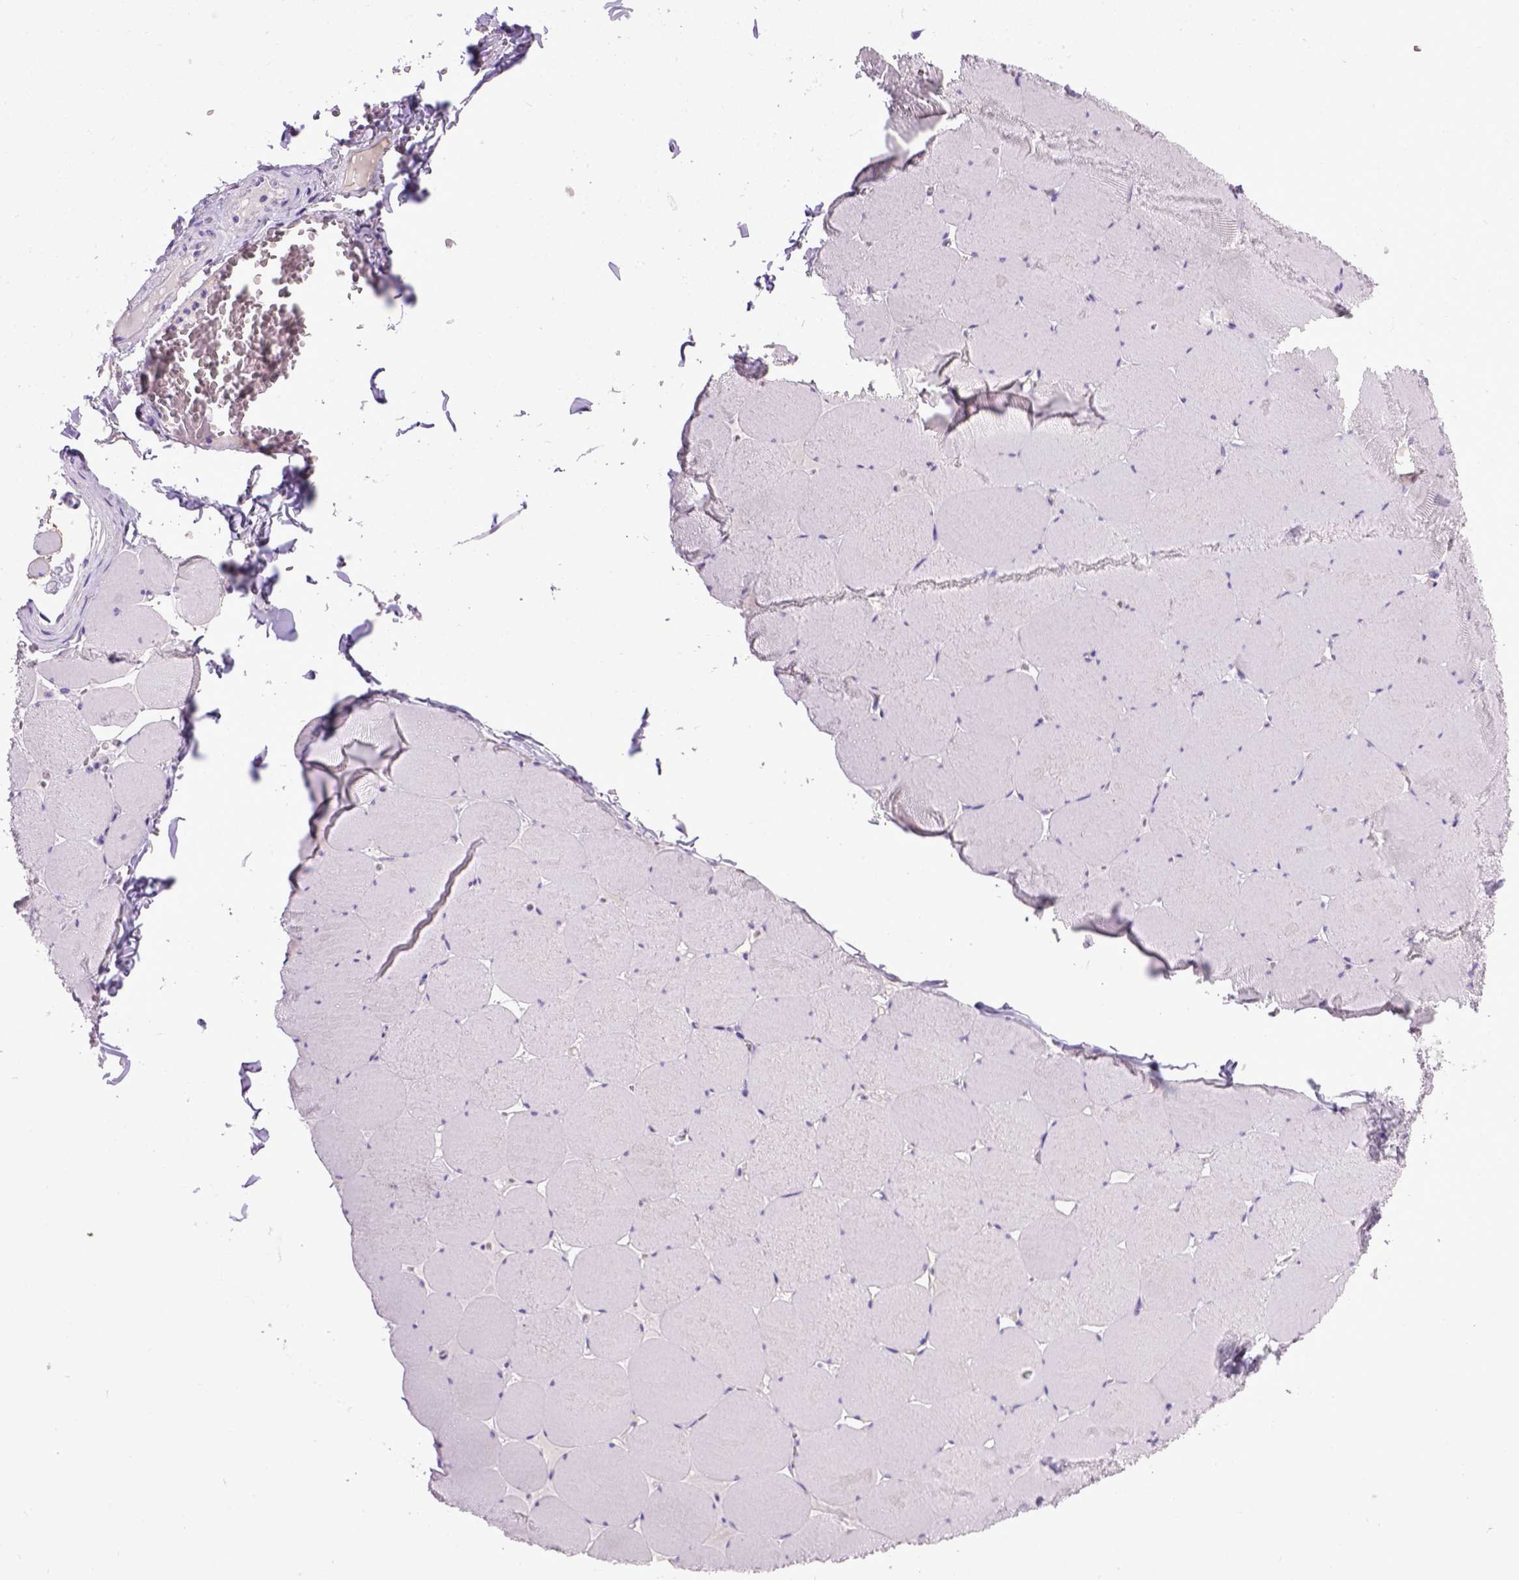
{"staining": {"intensity": "negative", "quantity": "none", "location": "none"}, "tissue": "skeletal muscle", "cell_type": "Myocytes", "image_type": "normal", "snomed": [{"axis": "morphology", "description": "Normal tissue, NOS"}, {"axis": "morphology", "description": "Malignant melanoma, Metastatic site"}, {"axis": "topography", "description": "Skeletal muscle"}], "caption": "Myocytes show no significant positivity in unremarkable skeletal muscle.", "gene": "ENG", "patient": {"sex": "male", "age": 50}}